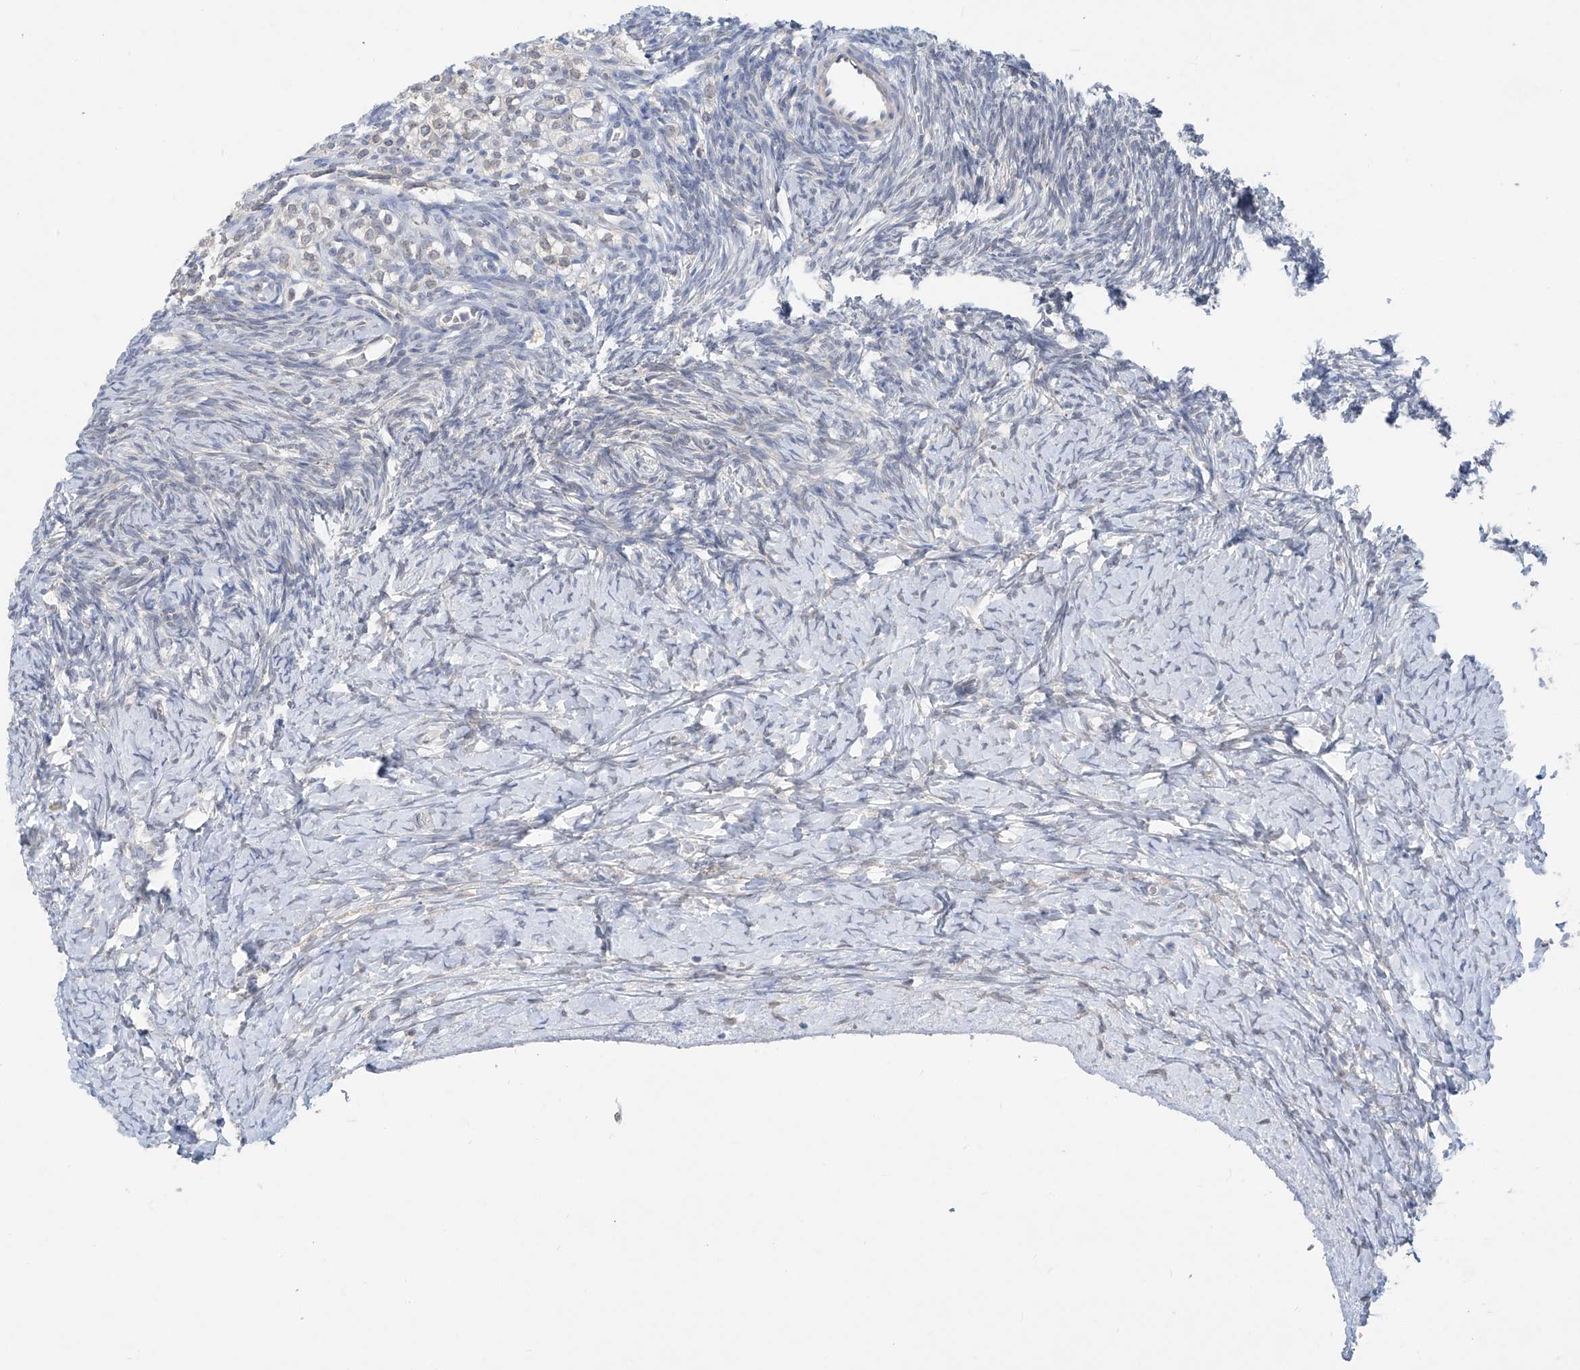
{"staining": {"intensity": "negative", "quantity": "none", "location": "none"}, "tissue": "ovary", "cell_type": "Ovarian stroma cells", "image_type": "normal", "snomed": [{"axis": "morphology", "description": "Normal tissue, NOS"}, {"axis": "morphology", "description": "Developmental malformation"}, {"axis": "topography", "description": "Ovary"}], "caption": "IHC photomicrograph of normal ovary stained for a protein (brown), which demonstrates no staining in ovarian stroma cells.", "gene": "KRTAP25", "patient": {"sex": "female", "age": 39}}